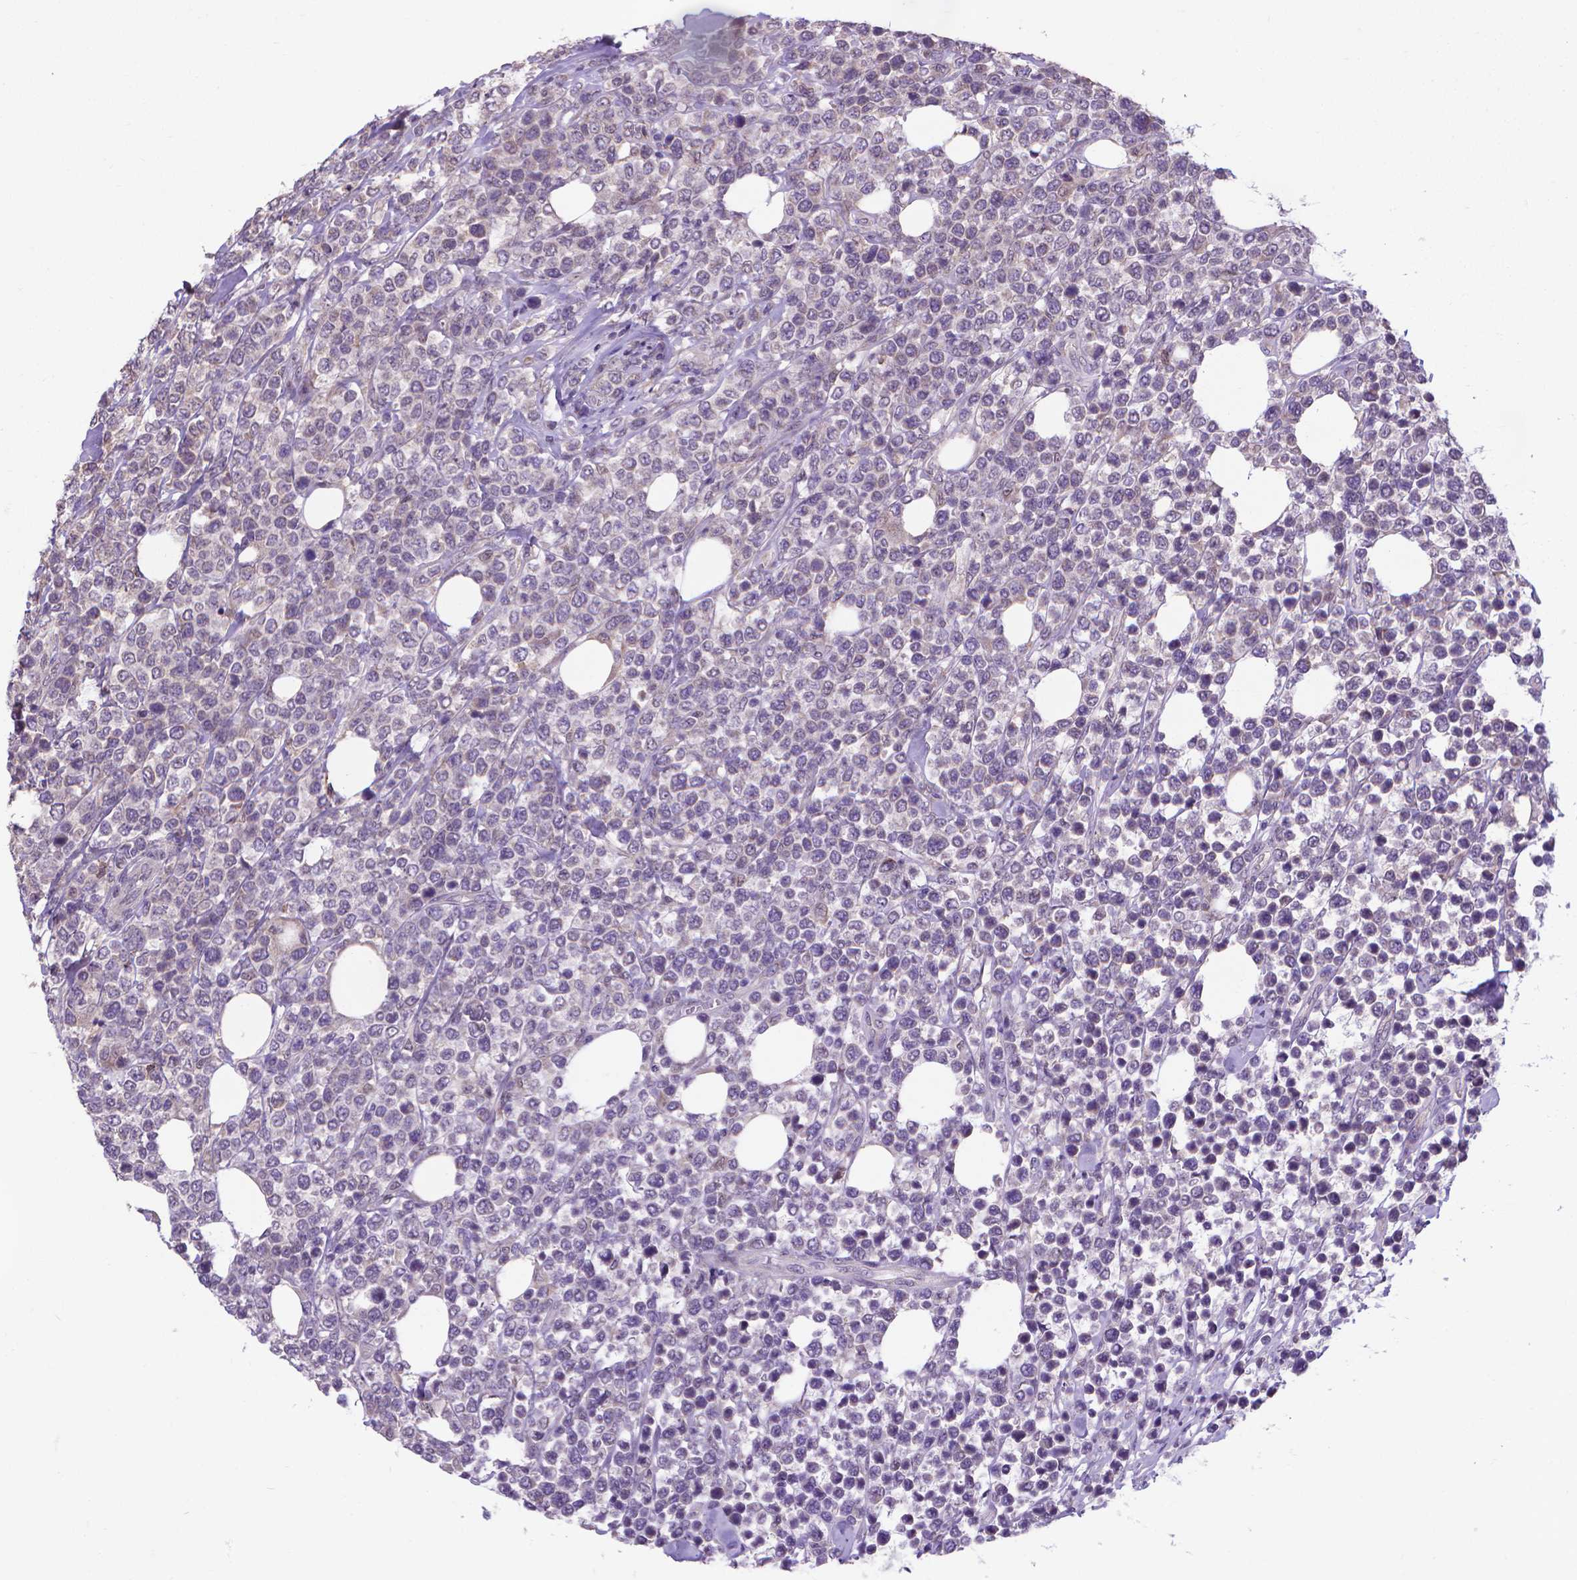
{"staining": {"intensity": "negative", "quantity": "none", "location": "none"}, "tissue": "lymphoma", "cell_type": "Tumor cells", "image_type": "cancer", "snomed": [{"axis": "morphology", "description": "Malignant lymphoma, non-Hodgkin's type, High grade"}, {"axis": "topography", "description": "Soft tissue"}], "caption": "A micrograph of human lymphoma is negative for staining in tumor cells. (IHC, brightfield microscopy, high magnification).", "gene": "GPR63", "patient": {"sex": "female", "age": 56}}